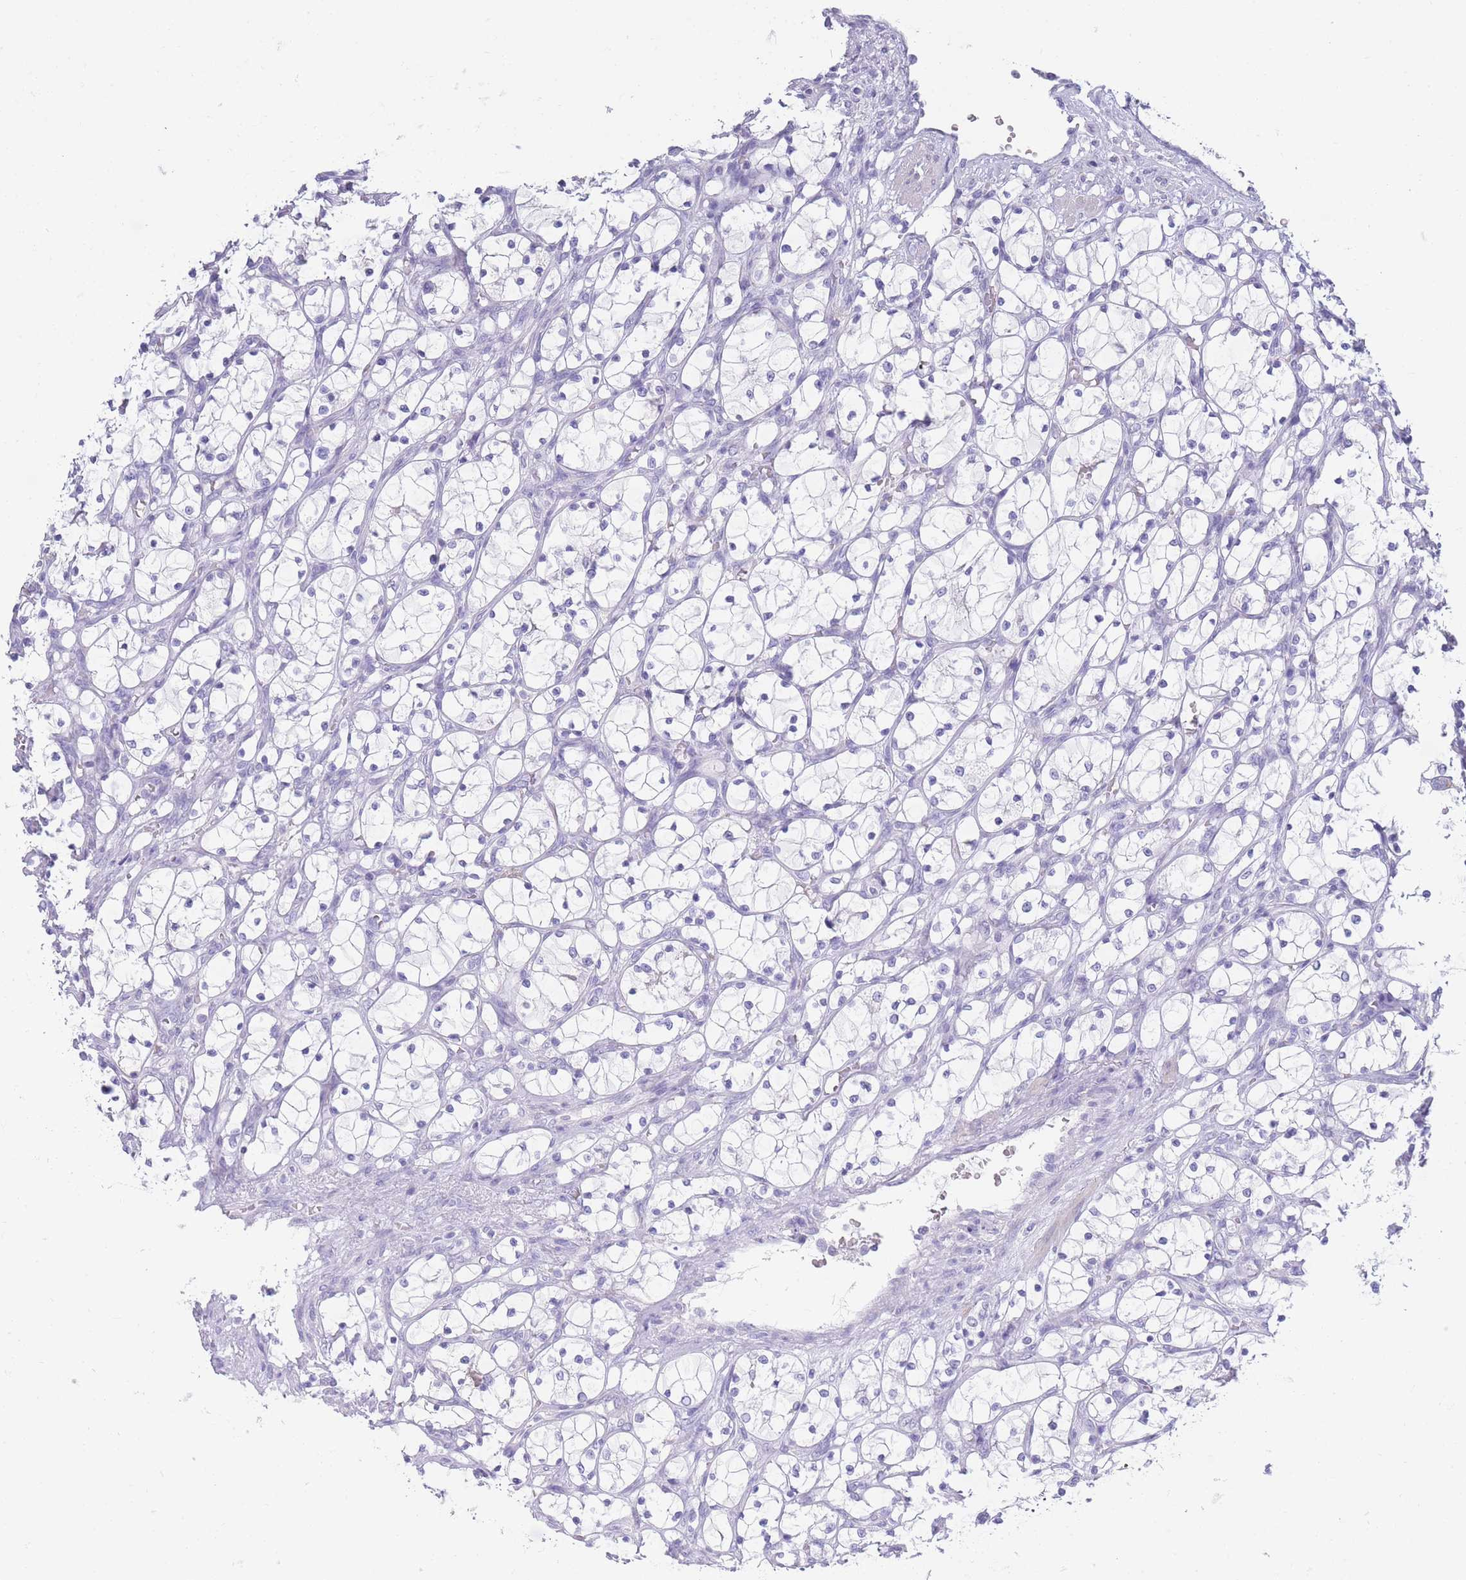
{"staining": {"intensity": "negative", "quantity": "none", "location": "none"}, "tissue": "renal cancer", "cell_type": "Tumor cells", "image_type": "cancer", "snomed": [{"axis": "morphology", "description": "Adenocarcinoma, NOS"}, {"axis": "topography", "description": "Kidney"}], "caption": "Immunohistochemical staining of renal cancer (adenocarcinoma) demonstrates no significant positivity in tumor cells.", "gene": "CD37", "patient": {"sex": "female", "age": 69}}